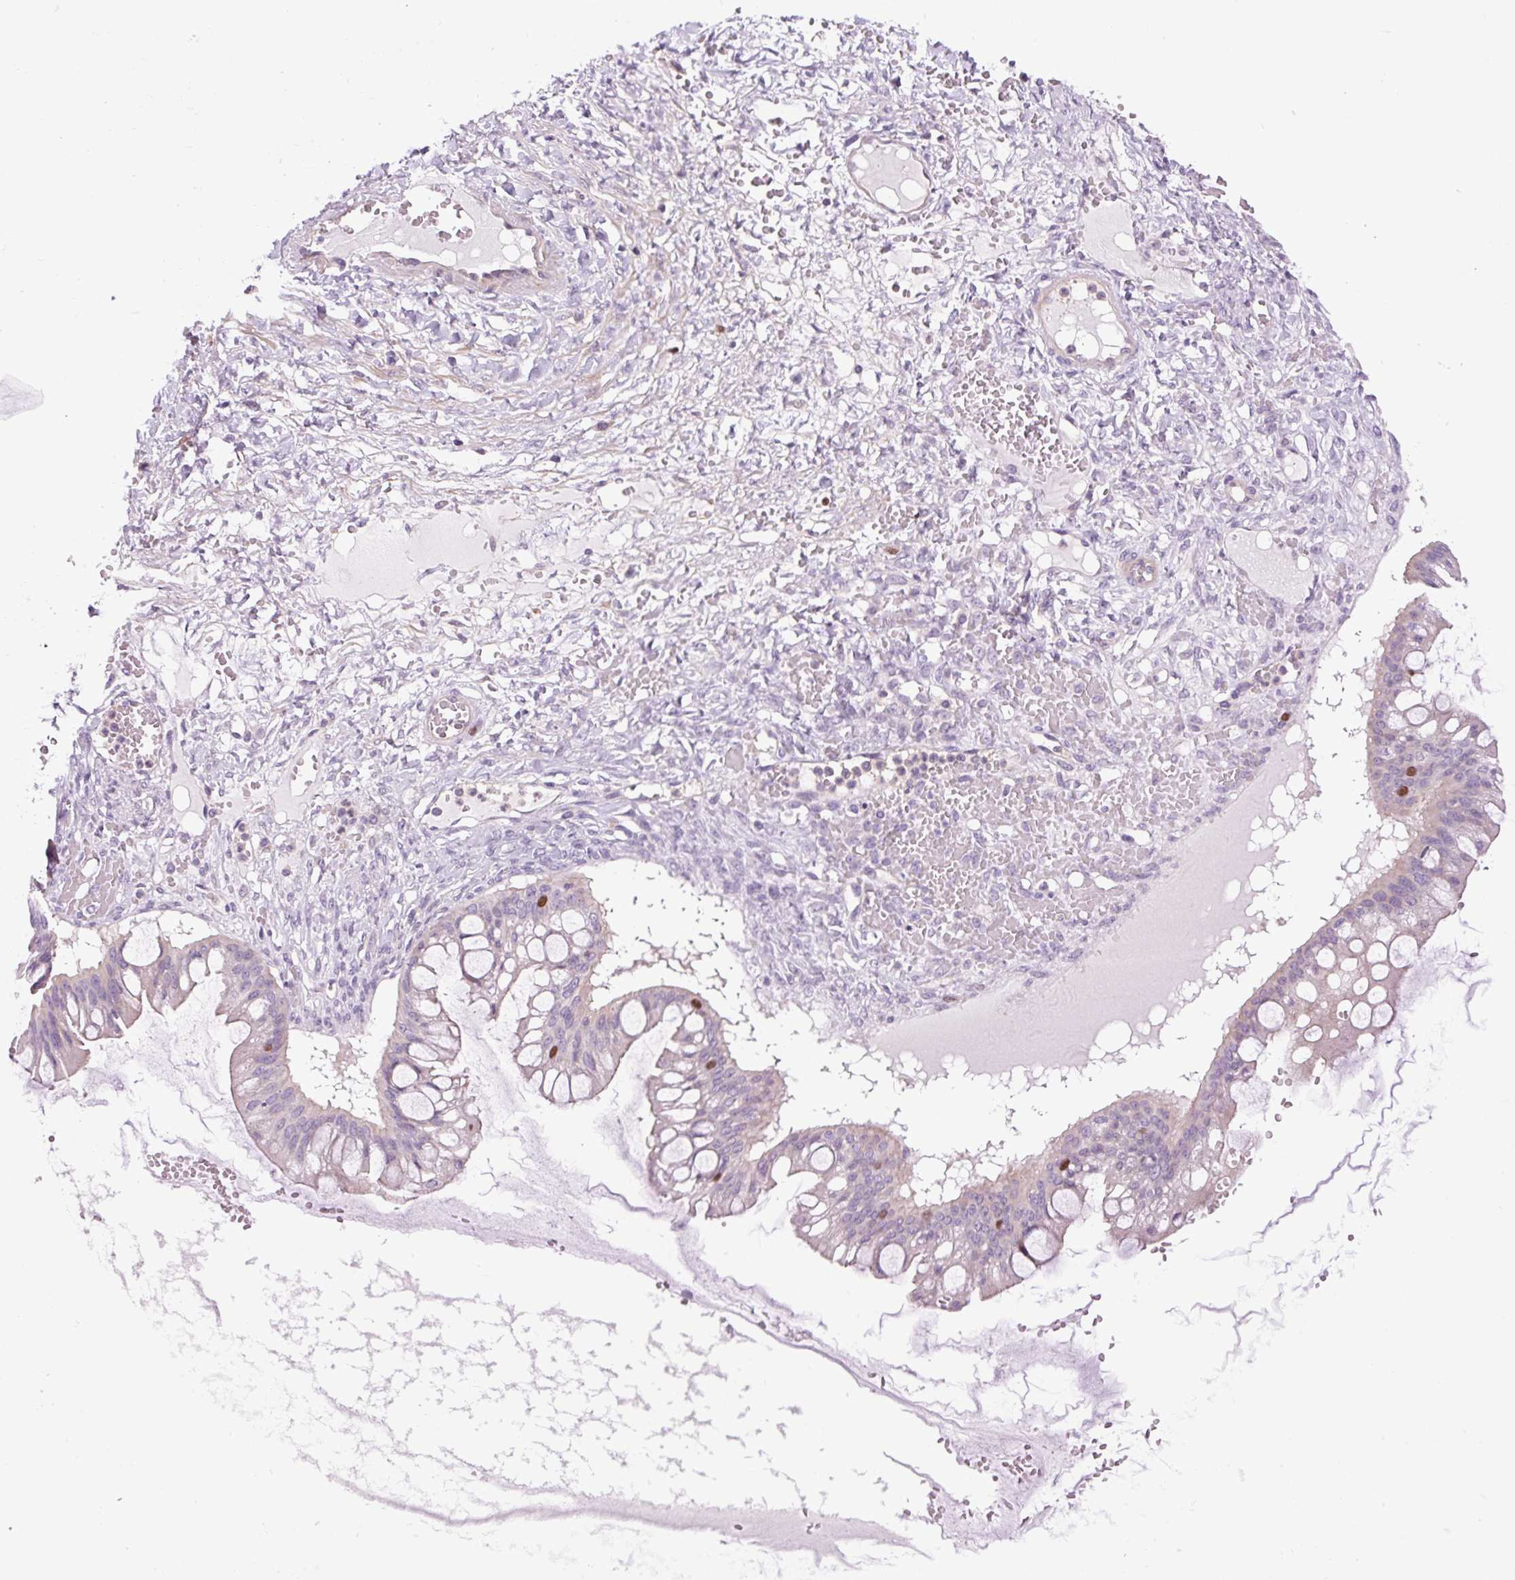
{"staining": {"intensity": "moderate", "quantity": "<25%", "location": "nuclear"}, "tissue": "ovarian cancer", "cell_type": "Tumor cells", "image_type": "cancer", "snomed": [{"axis": "morphology", "description": "Cystadenocarcinoma, mucinous, NOS"}, {"axis": "topography", "description": "Ovary"}], "caption": "A brown stain labels moderate nuclear staining of a protein in human ovarian cancer tumor cells. (IHC, brightfield microscopy, high magnification).", "gene": "KIFC1", "patient": {"sex": "female", "age": 73}}